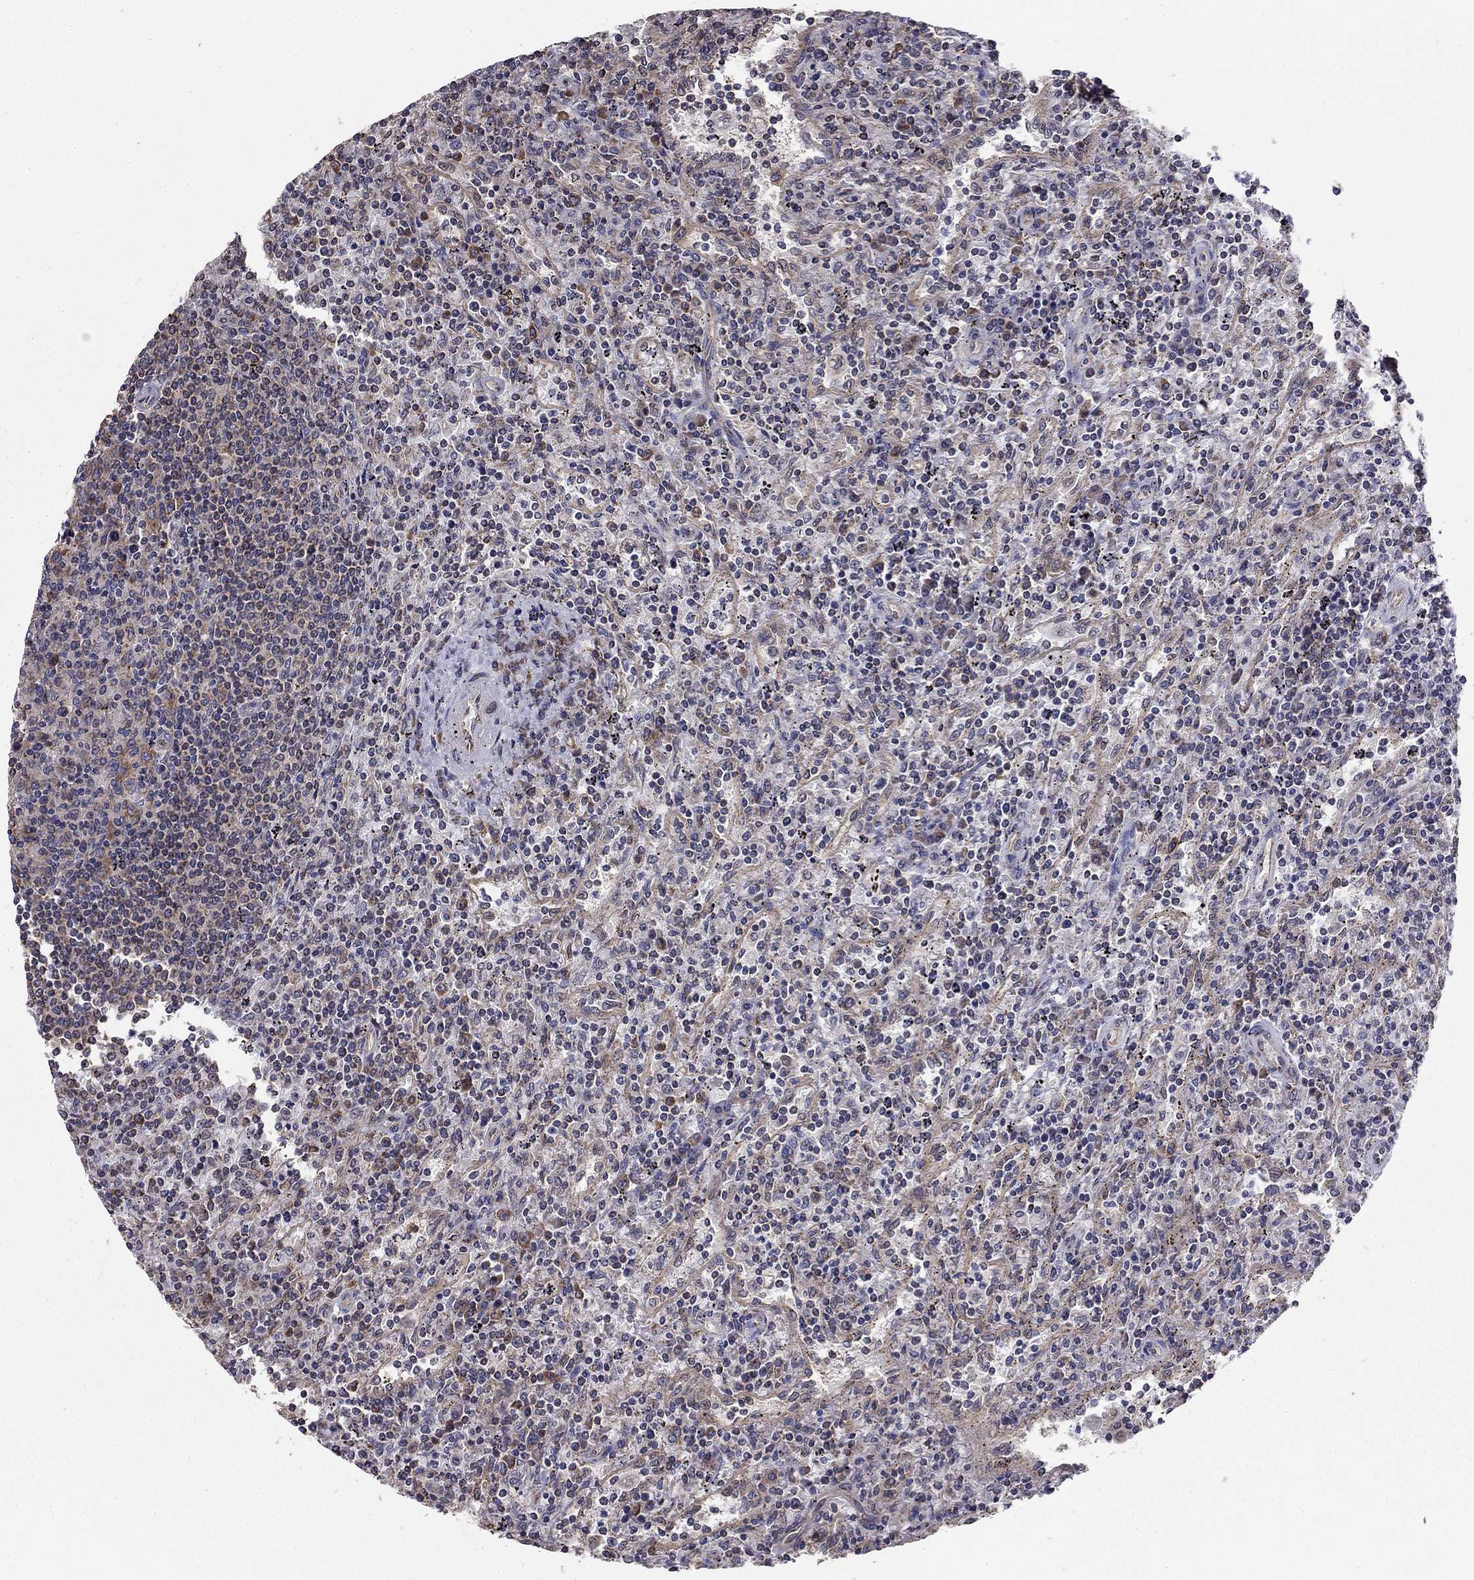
{"staining": {"intensity": "negative", "quantity": "none", "location": "none"}, "tissue": "lymphoma", "cell_type": "Tumor cells", "image_type": "cancer", "snomed": [{"axis": "morphology", "description": "Malignant lymphoma, non-Hodgkin's type, Low grade"}, {"axis": "topography", "description": "Spleen"}], "caption": "Low-grade malignant lymphoma, non-Hodgkin's type stained for a protein using immunohistochemistry (IHC) displays no expression tumor cells.", "gene": "NKIRAS1", "patient": {"sex": "male", "age": 62}}